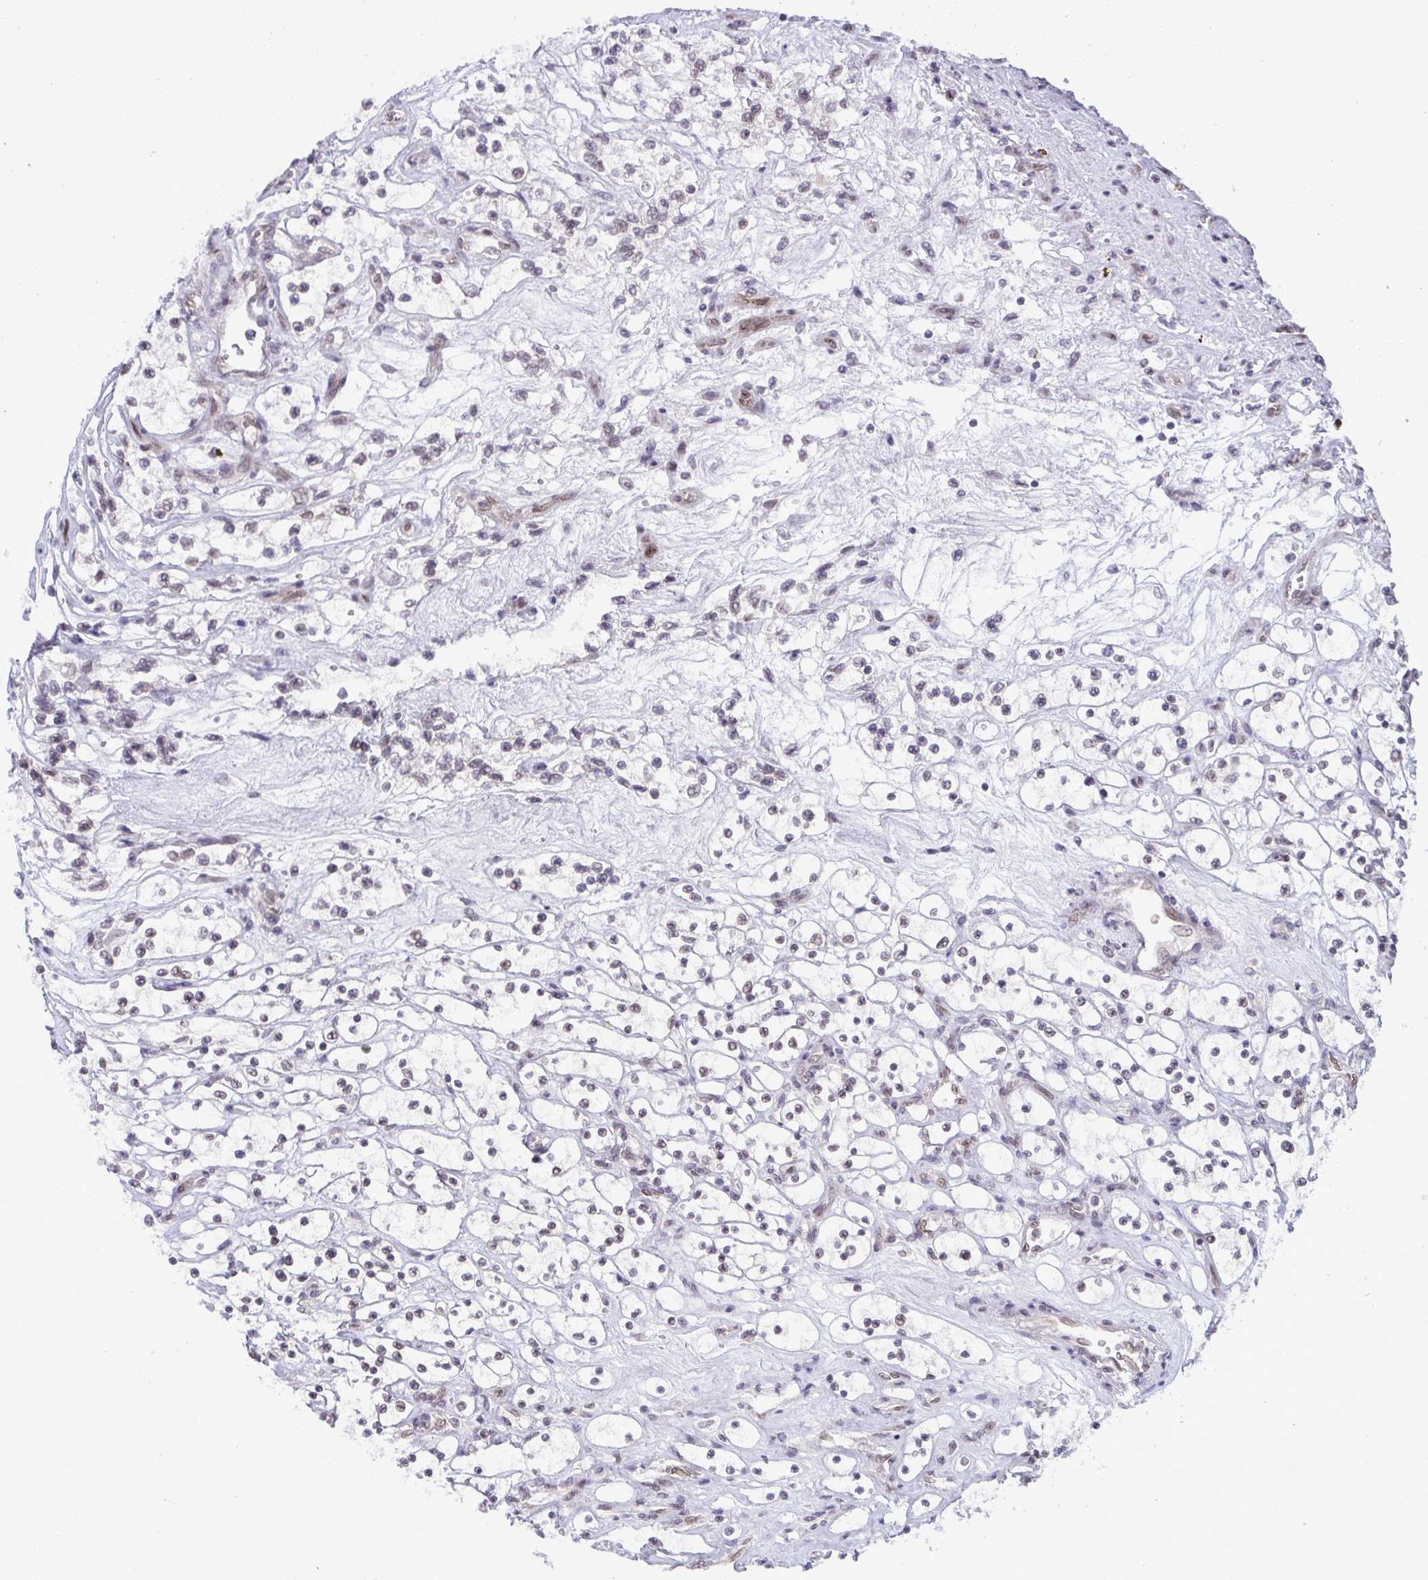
{"staining": {"intensity": "negative", "quantity": "none", "location": "none"}, "tissue": "renal cancer", "cell_type": "Tumor cells", "image_type": "cancer", "snomed": [{"axis": "morphology", "description": "Adenocarcinoma, NOS"}, {"axis": "topography", "description": "Kidney"}], "caption": "Micrograph shows no protein positivity in tumor cells of renal cancer tissue.", "gene": "RANBP2", "patient": {"sex": "female", "age": 69}}